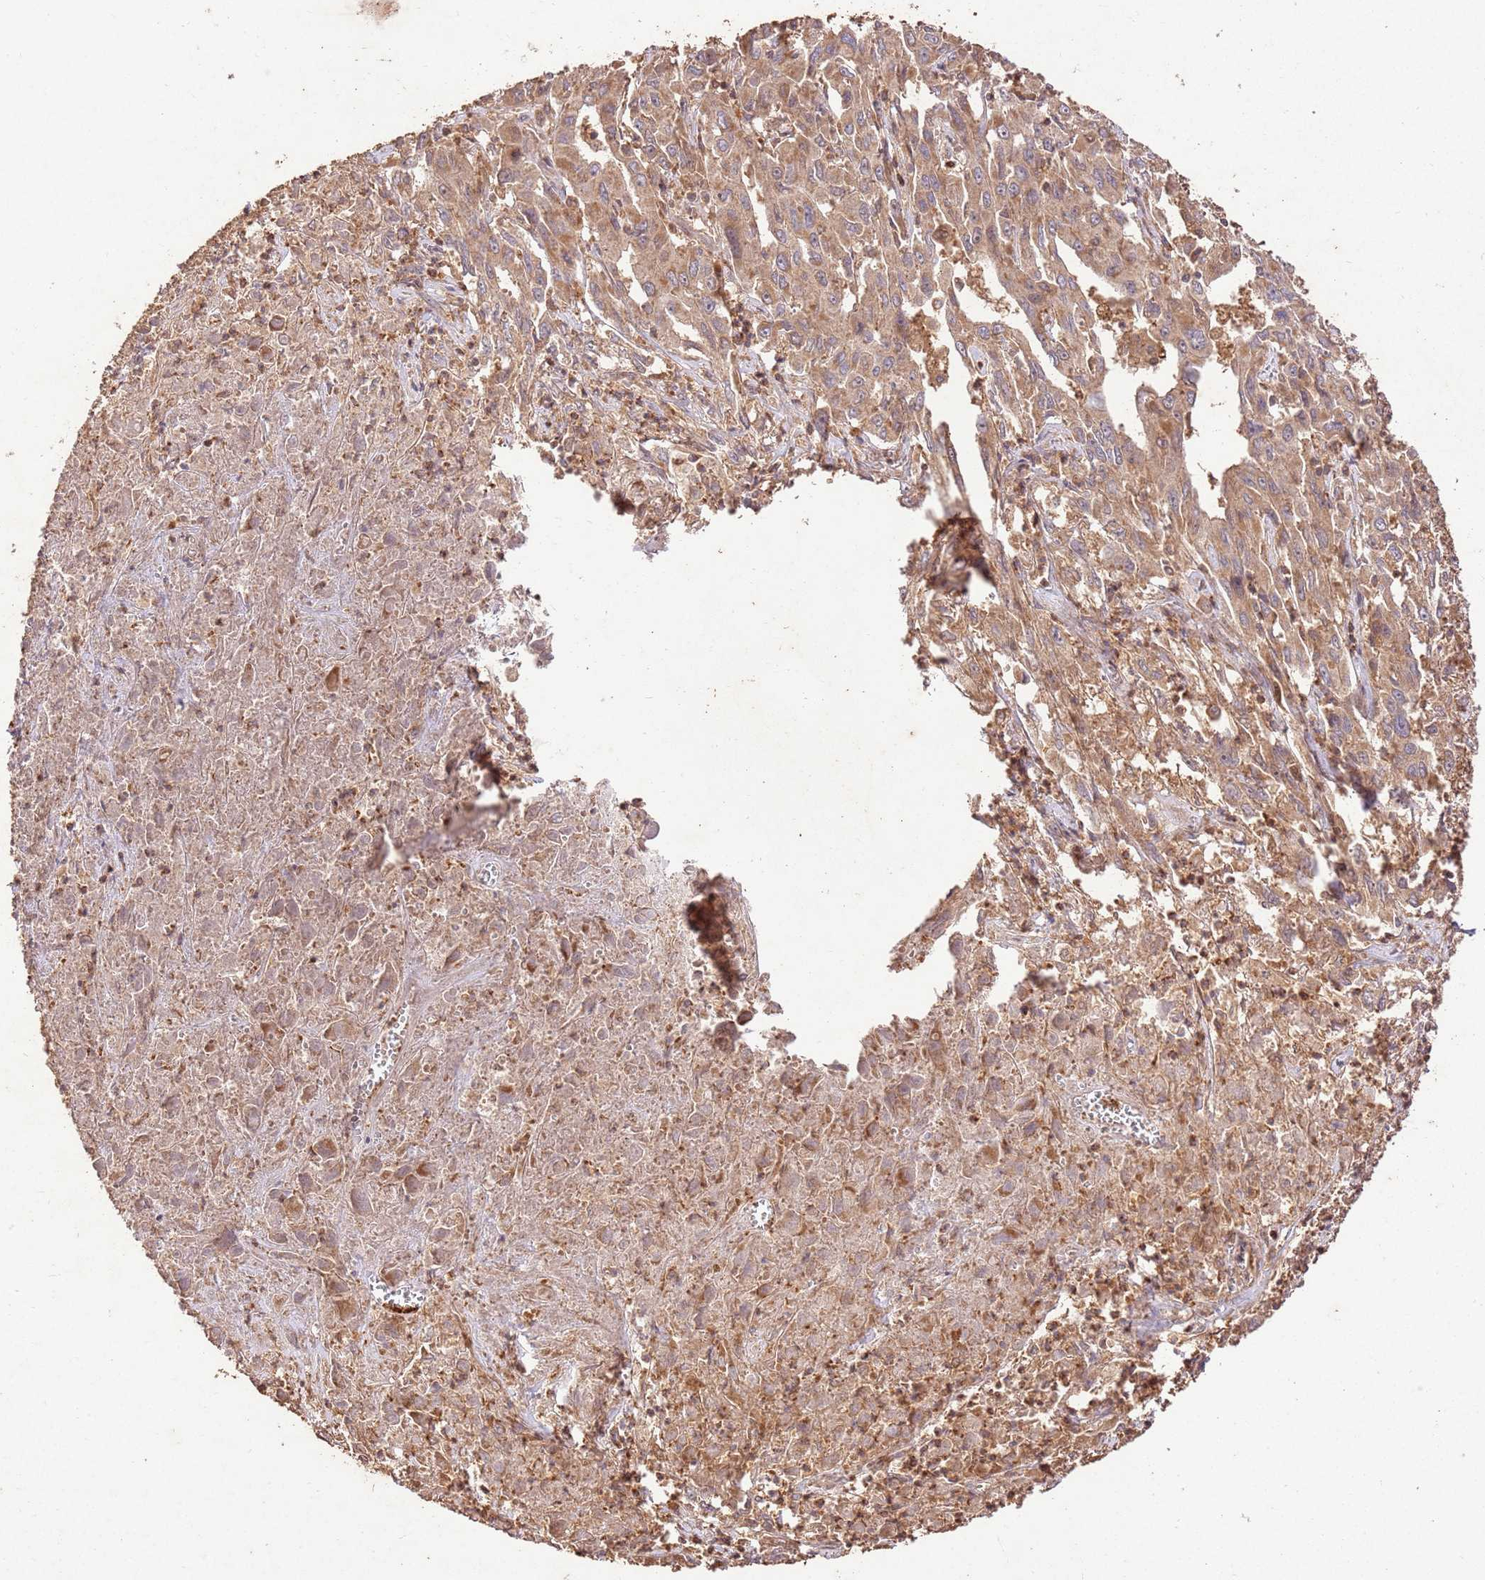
{"staining": {"intensity": "moderate", "quantity": ">75%", "location": "cytoplasmic/membranous"}, "tissue": "liver cancer", "cell_type": "Tumor cells", "image_type": "cancer", "snomed": [{"axis": "morphology", "description": "Carcinoma, Hepatocellular, NOS"}, {"axis": "topography", "description": "Liver"}], "caption": "Human liver hepatocellular carcinoma stained for a protein (brown) shows moderate cytoplasmic/membranous positive staining in approximately >75% of tumor cells.", "gene": "LRRC28", "patient": {"sex": "male", "age": 63}}